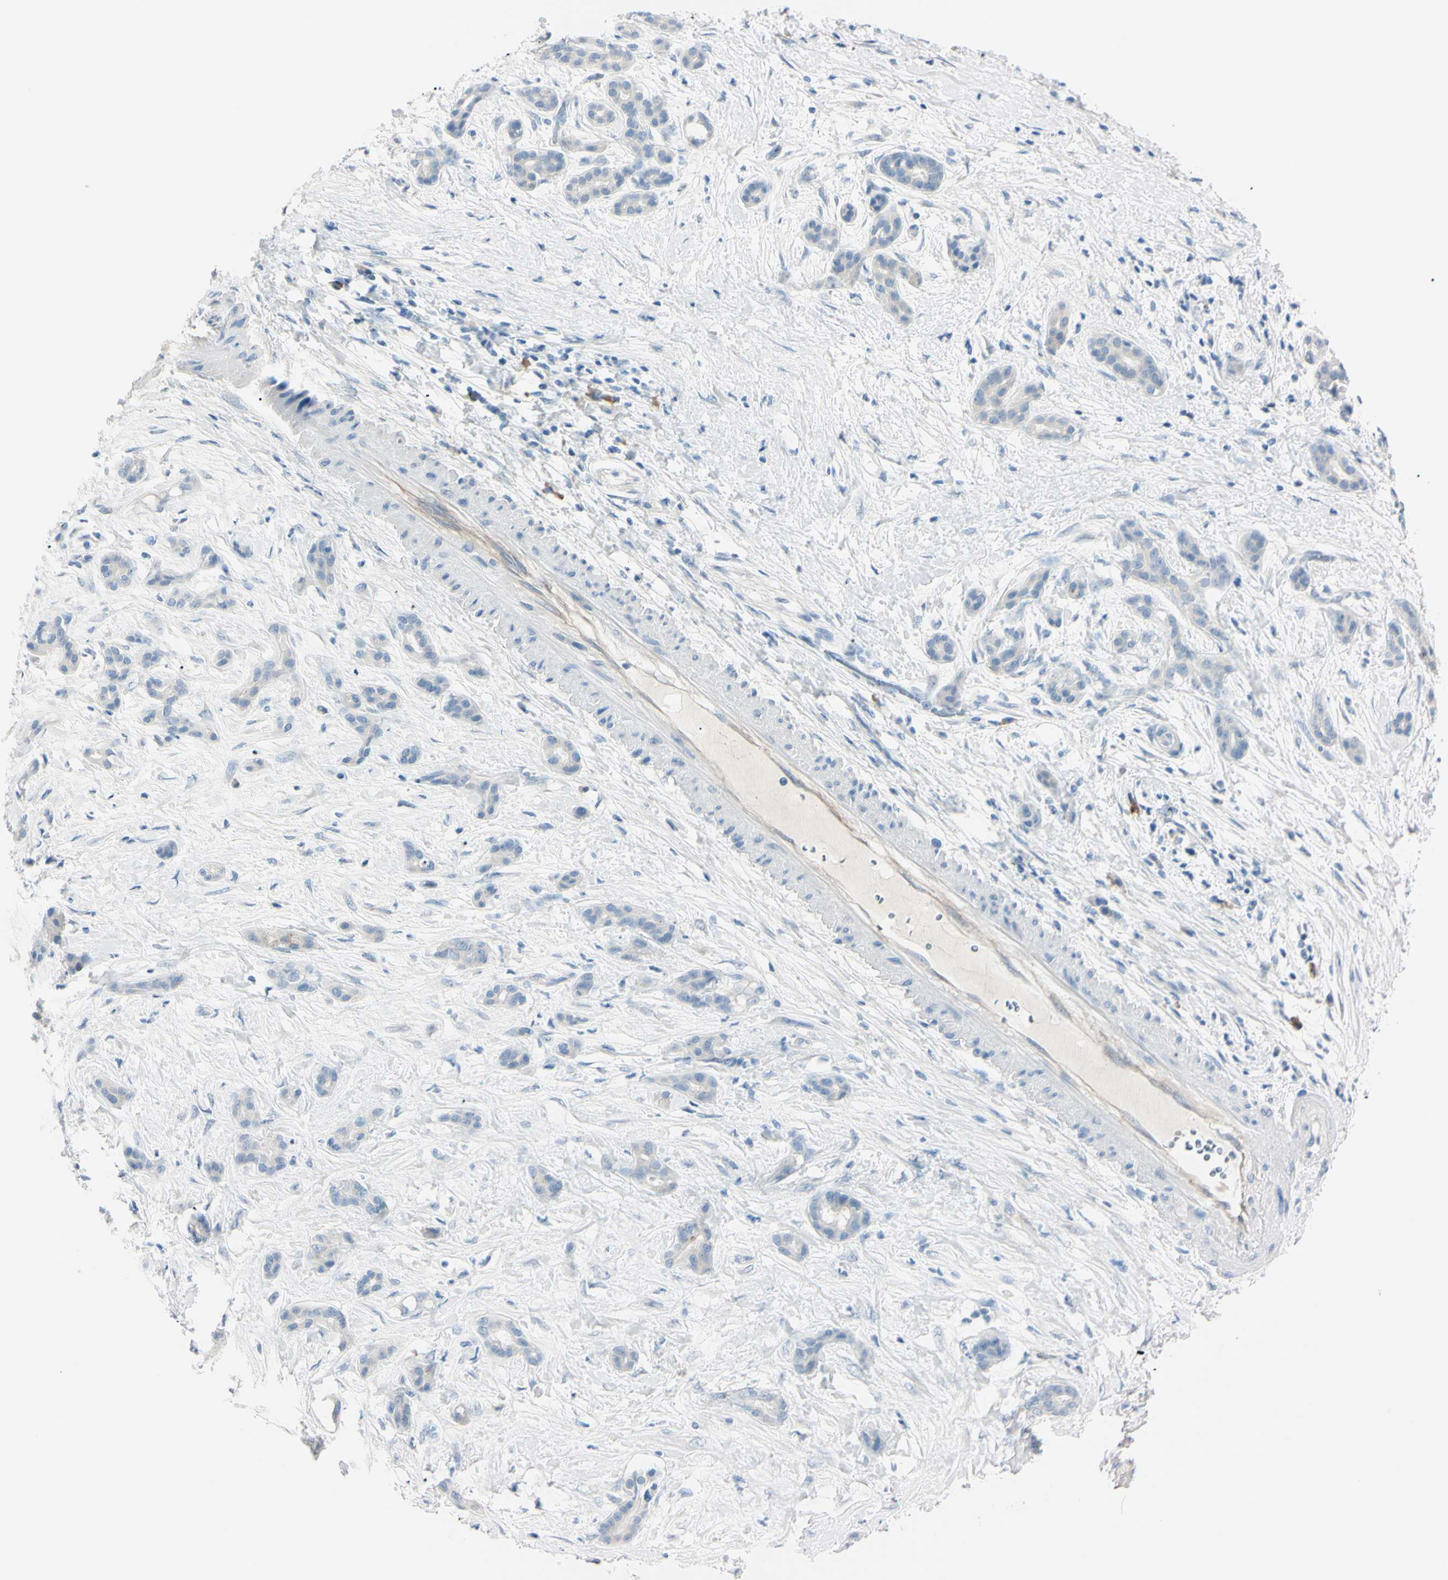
{"staining": {"intensity": "weak", "quantity": "<25%", "location": "cytoplasmic/membranous"}, "tissue": "pancreatic cancer", "cell_type": "Tumor cells", "image_type": "cancer", "snomed": [{"axis": "morphology", "description": "Adenocarcinoma, NOS"}, {"axis": "topography", "description": "Pancreas"}], "caption": "Adenocarcinoma (pancreatic) was stained to show a protein in brown. There is no significant expression in tumor cells. (Immunohistochemistry, brightfield microscopy, high magnification).", "gene": "FOLH1", "patient": {"sex": "male", "age": 41}}